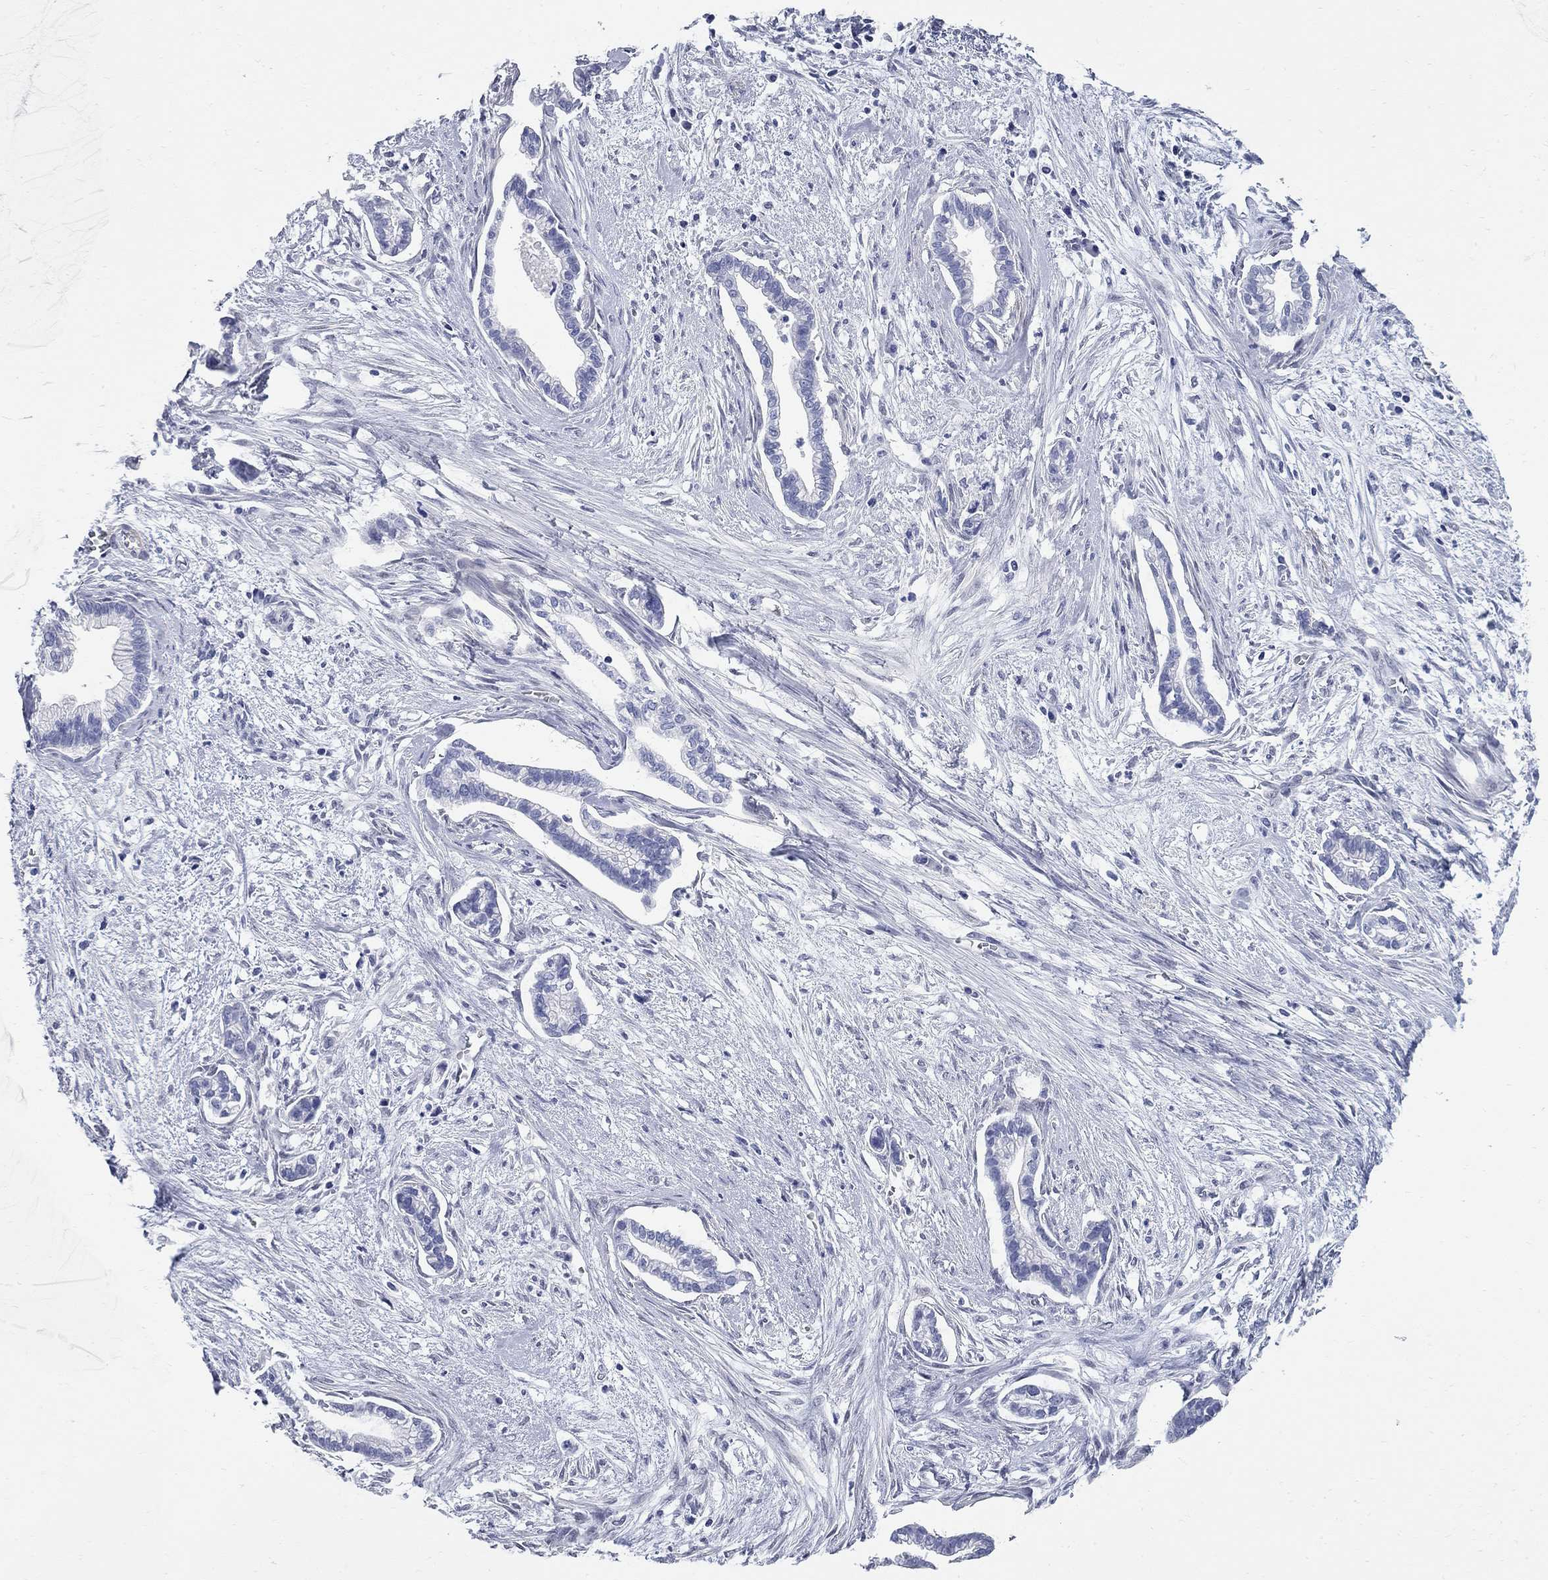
{"staining": {"intensity": "negative", "quantity": "none", "location": "none"}, "tissue": "cervical cancer", "cell_type": "Tumor cells", "image_type": "cancer", "snomed": [{"axis": "morphology", "description": "Adenocarcinoma, NOS"}, {"axis": "topography", "description": "Cervix"}], "caption": "Micrograph shows no protein staining in tumor cells of cervical cancer tissue. (Immunohistochemistry, brightfield microscopy, high magnification).", "gene": "BPIFB1", "patient": {"sex": "female", "age": 62}}